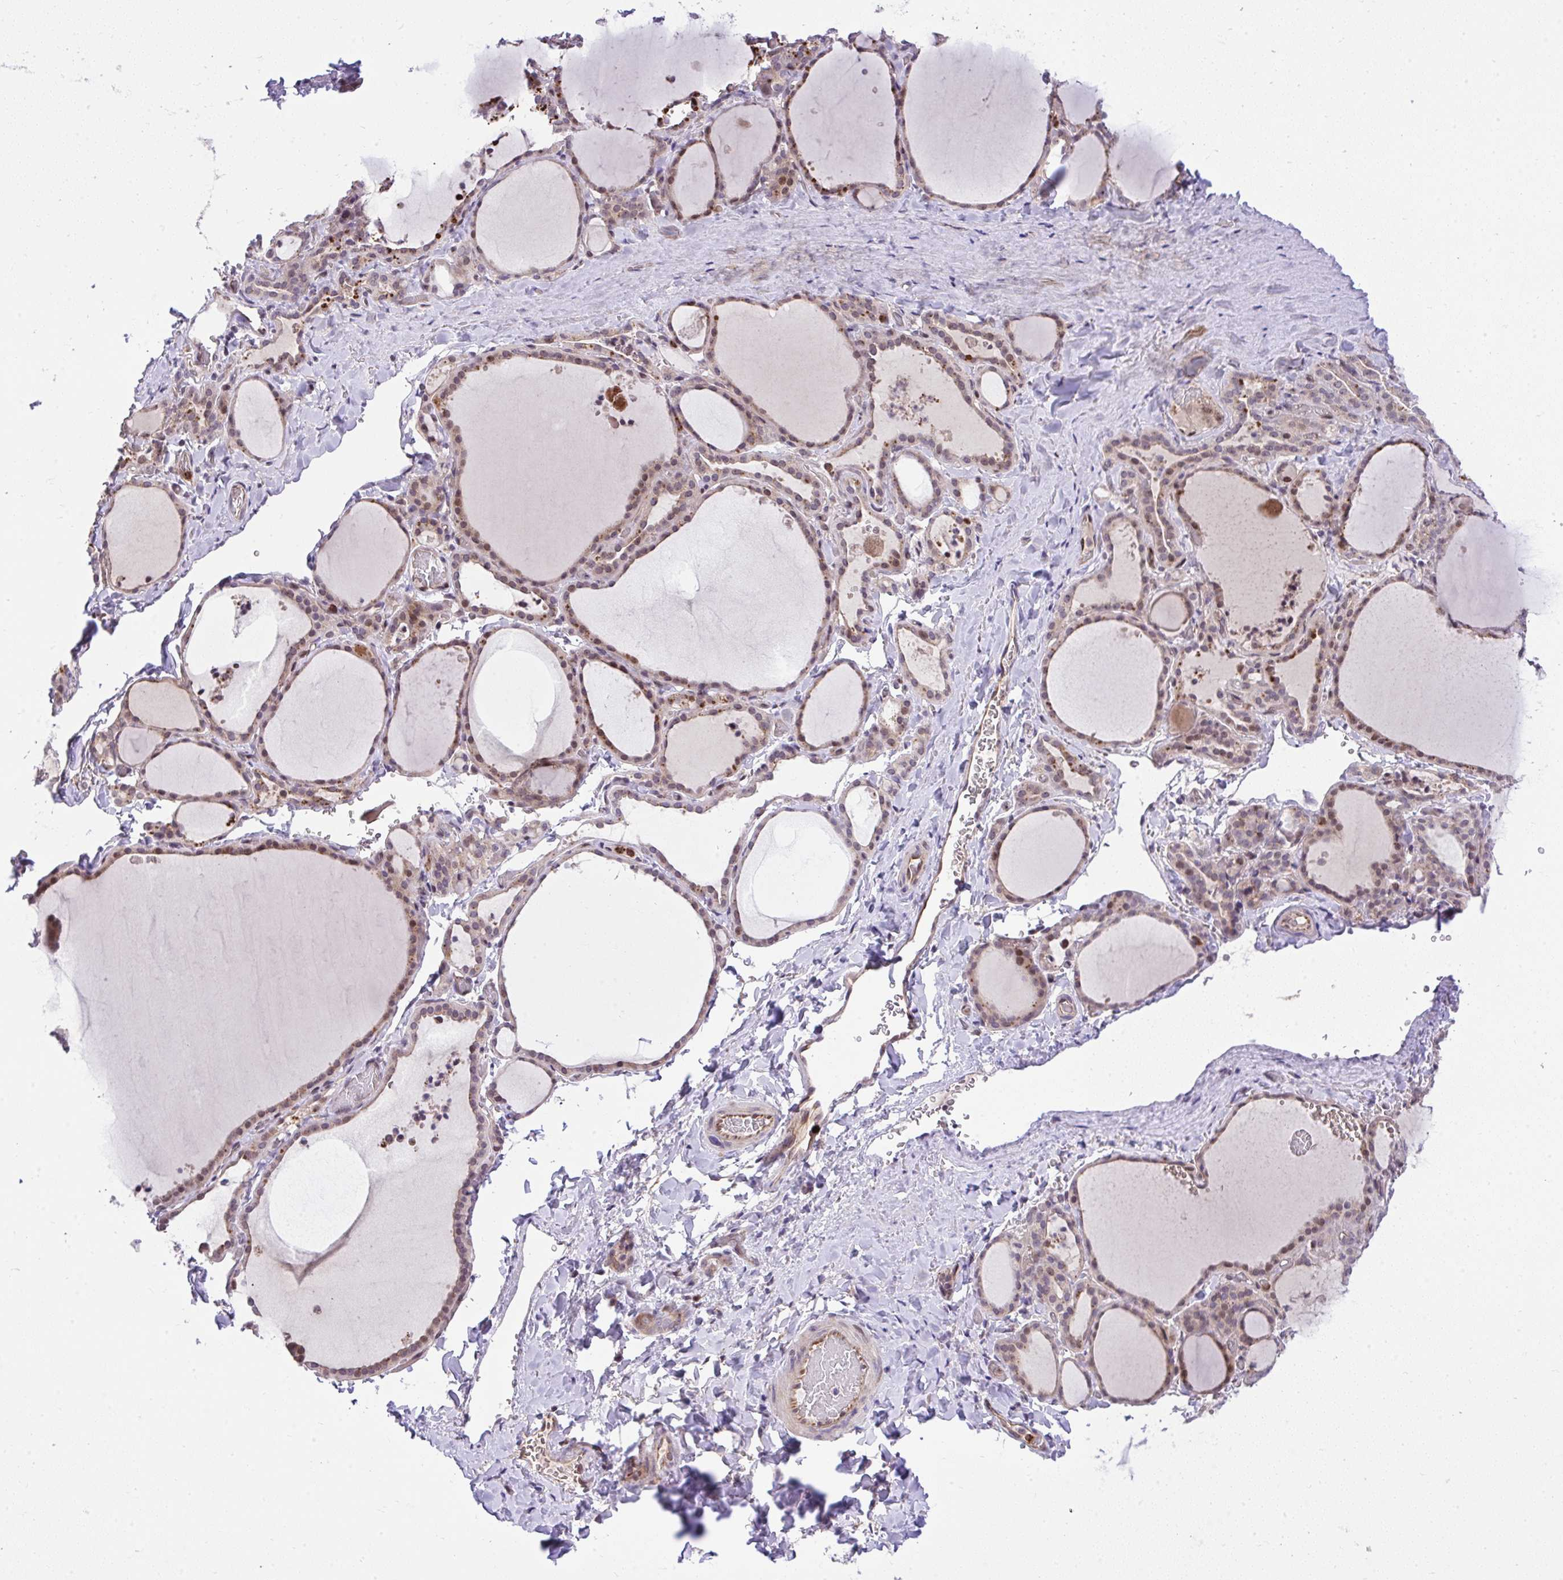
{"staining": {"intensity": "moderate", "quantity": "25%-75%", "location": "cytoplasmic/membranous,nuclear"}, "tissue": "thyroid gland", "cell_type": "Glandular cells", "image_type": "normal", "snomed": [{"axis": "morphology", "description": "Normal tissue, NOS"}, {"axis": "topography", "description": "Thyroid gland"}], "caption": "Immunohistochemistry histopathology image of normal thyroid gland: human thyroid gland stained using IHC shows medium levels of moderate protein expression localized specifically in the cytoplasmic/membranous,nuclear of glandular cells, appearing as a cytoplasmic/membranous,nuclear brown color.", "gene": "CHIA", "patient": {"sex": "female", "age": 22}}